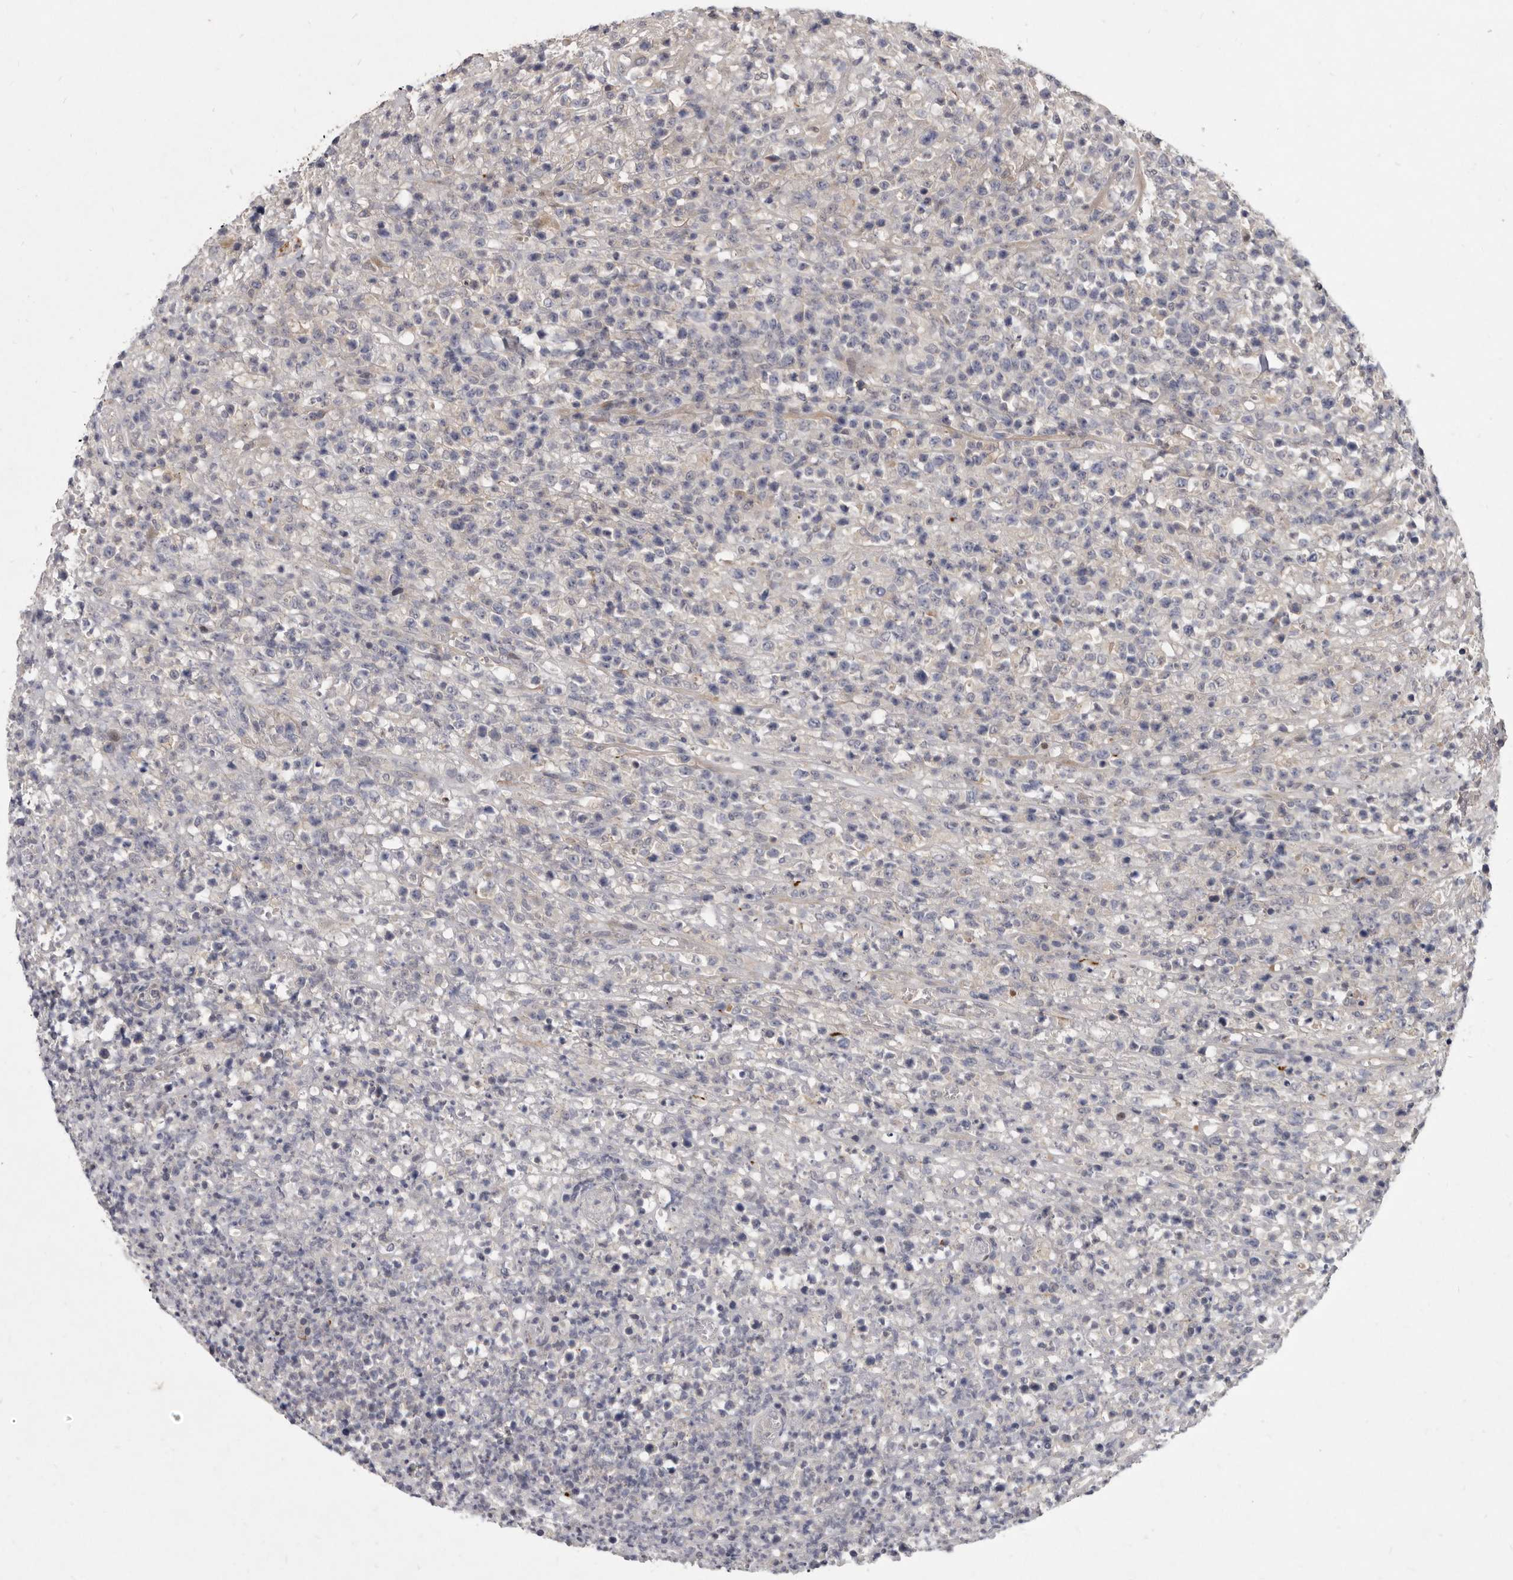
{"staining": {"intensity": "negative", "quantity": "none", "location": "none"}, "tissue": "lymphoma", "cell_type": "Tumor cells", "image_type": "cancer", "snomed": [{"axis": "morphology", "description": "Malignant lymphoma, non-Hodgkin's type, High grade"}, {"axis": "topography", "description": "Colon"}], "caption": "High magnification brightfield microscopy of lymphoma stained with DAB (brown) and counterstained with hematoxylin (blue): tumor cells show no significant positivity.", "gene": "SLC22A1", "patient": {"sex": "female", "age": 53}}